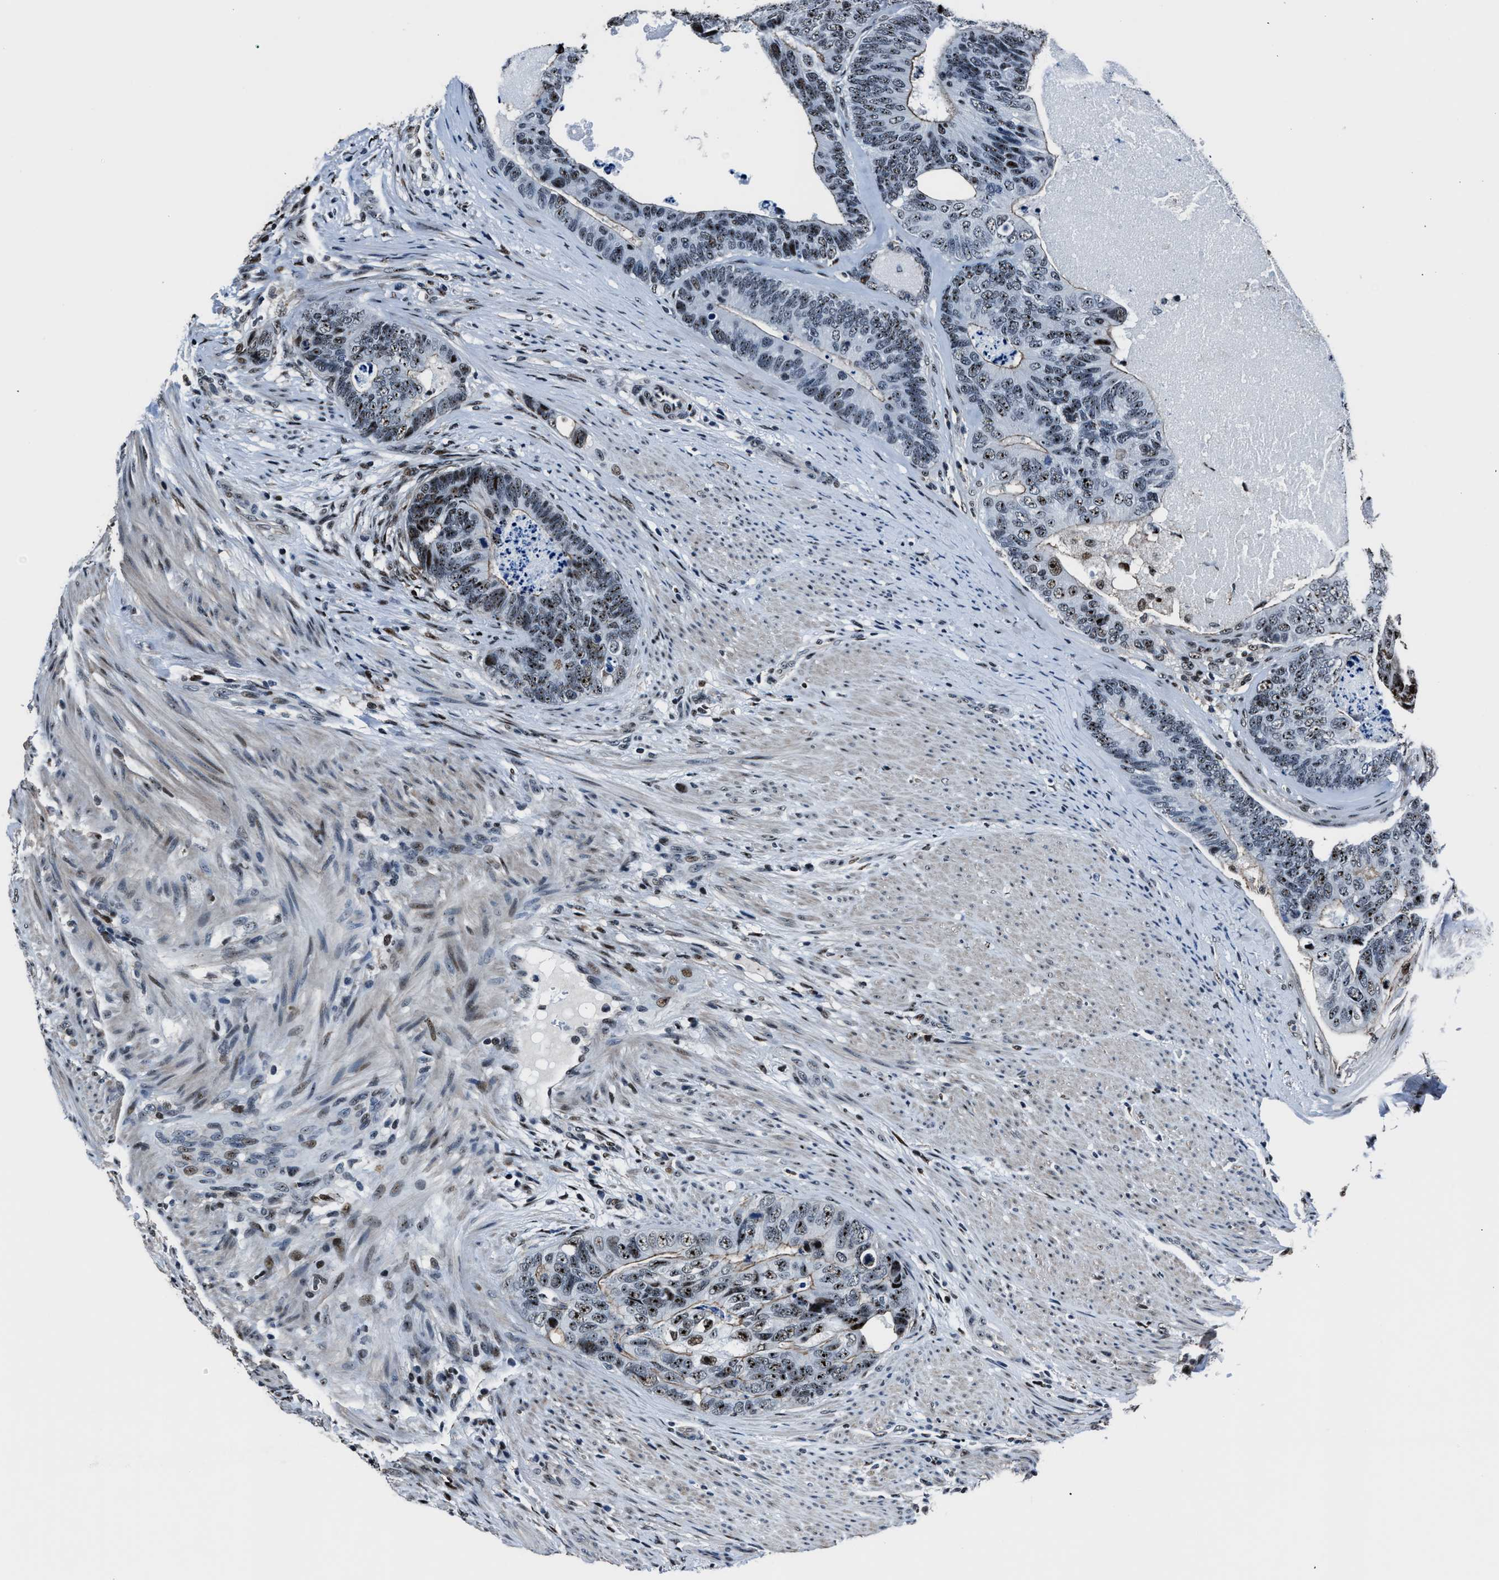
{"staining": {"intensity": "moderate", "quantity": ">75%", "location": "nuclear"}, "tissue": "colorectal cancer", "cell_type": "Tumor cells", "image_type": "cancer", "snomed": [{"axis": "morphology", "description": "Adenocarcinoma, NOS"}, {"axis": "topography", "description": "Colon"}], "caption": "The image exhibits staining of colorectal cancer, revealing moderate nuclear protein expression (brown color) within tumor cells.", "gene": "PPIE", "patient": {"sex": "female", "age": 67}}